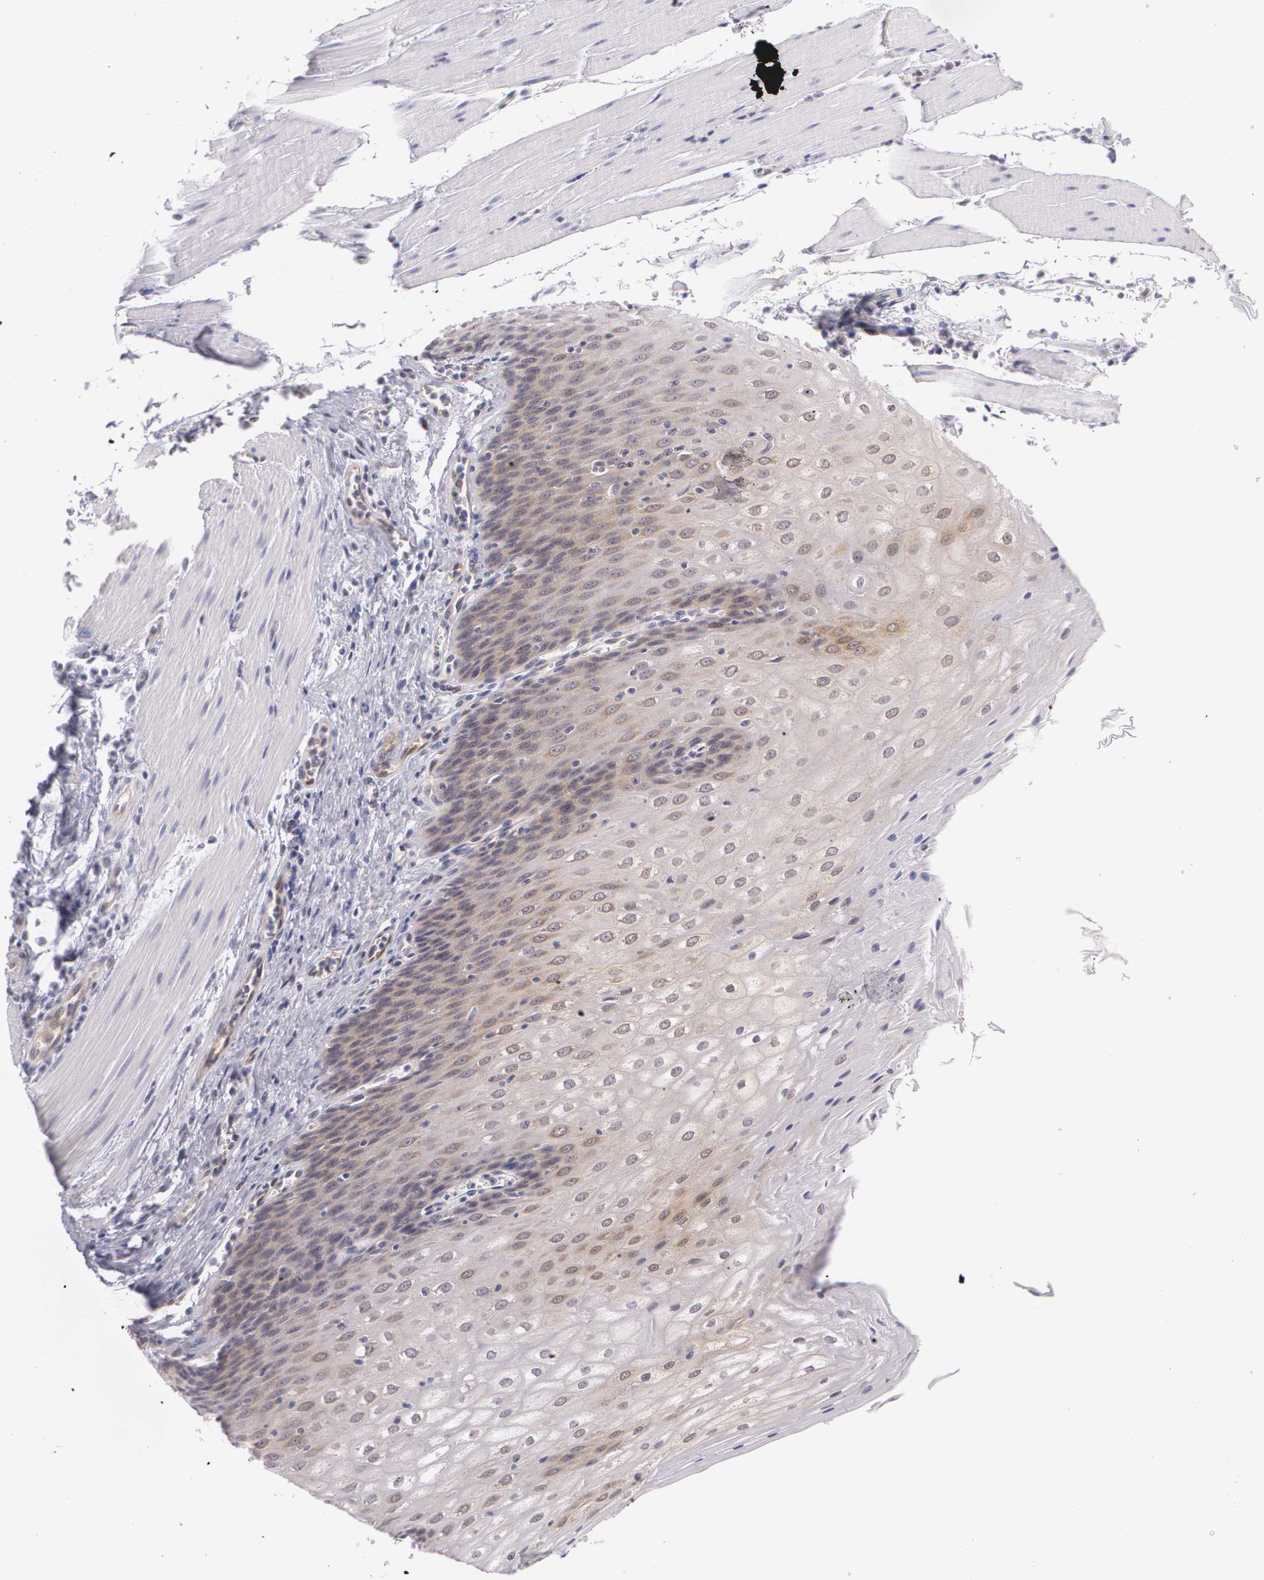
{"staining": {"intensity": "weak", "quantity": "25%-75%", "location": "cytoplasmic/membranous"}, "tissue": "esophagus", "cell_type": "Squamous epithelial cells", "image_type": "normal", "snomed": [{"axis": "morphology", "description": "Normal tissue, NOS"}, {"axis": "topography", "description": "Esophagus"}], "caption": "A high-resolution histopathology image shows immunohistochemistry (IHC) staining of unremarkable esophagus, which demonstrates weak cytoplasmic/membranous expression in about 25%-75% of squamous epithelial cells.", "gene": "BCL10", "patient": {"sex": "female", "age": 61}}